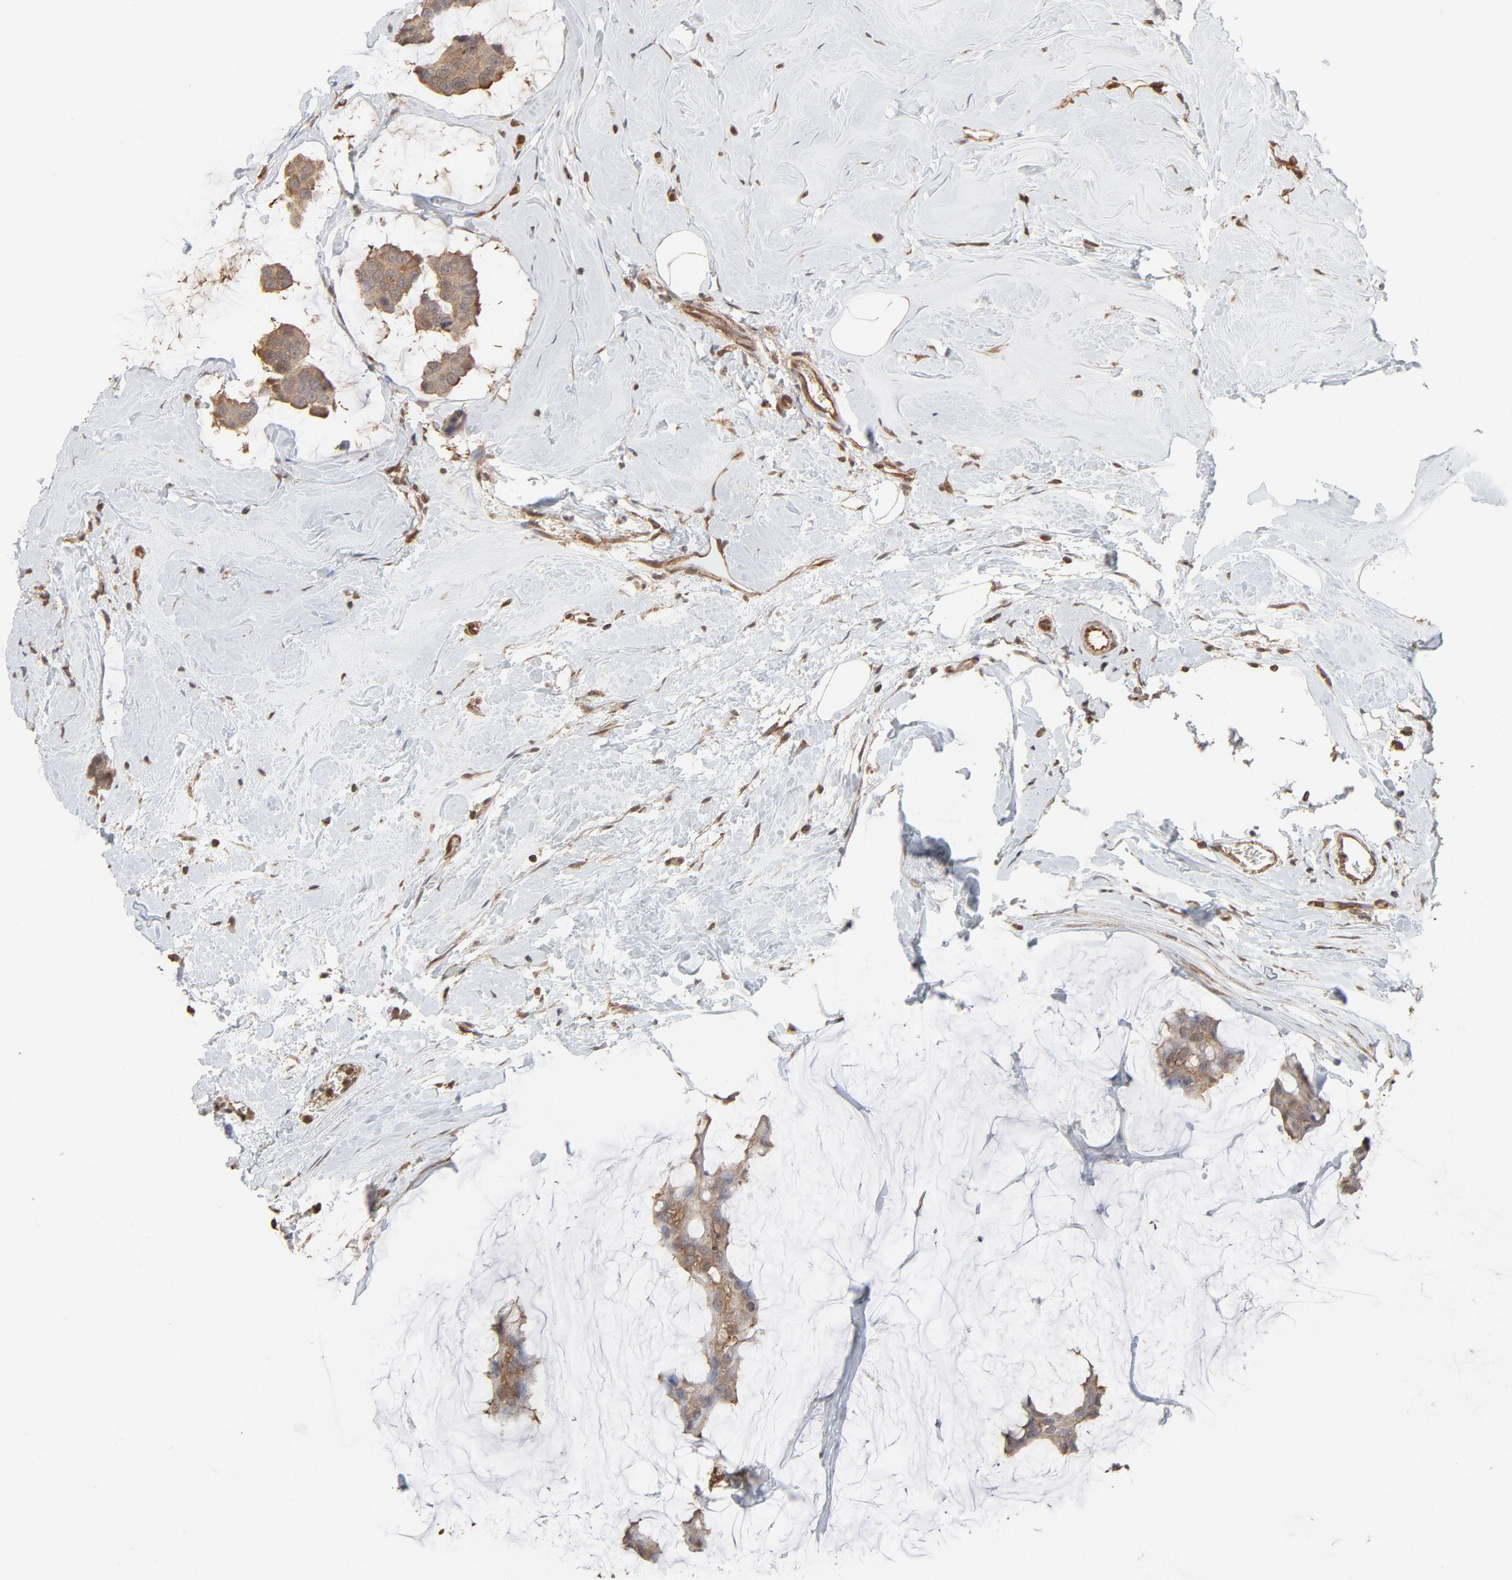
{"staining": {"intensity": "moderate", "quantity": ">75%", "location": "cytoplasmic/membranous"}, "tissue": "breast cancer", "cell_type": "Tumor cells", "image_type": "cancer", "snomed": [{"axis": "morphology", "description": "Normal tissue, NOS"}, {"axis": "morphology", "description": "Duct carcinoma"}, {"axis": "topography", "description": "Breast"}], "caption": "Intraductal carcinoma (breast) tissue demonstrates moderate cytoplasmic/membranous positivity in about >75% of tumor cells, visualized by immunohistochemistry.", "gene": "PPP2CA", "patient": {"sex": "female", "age": 50}}